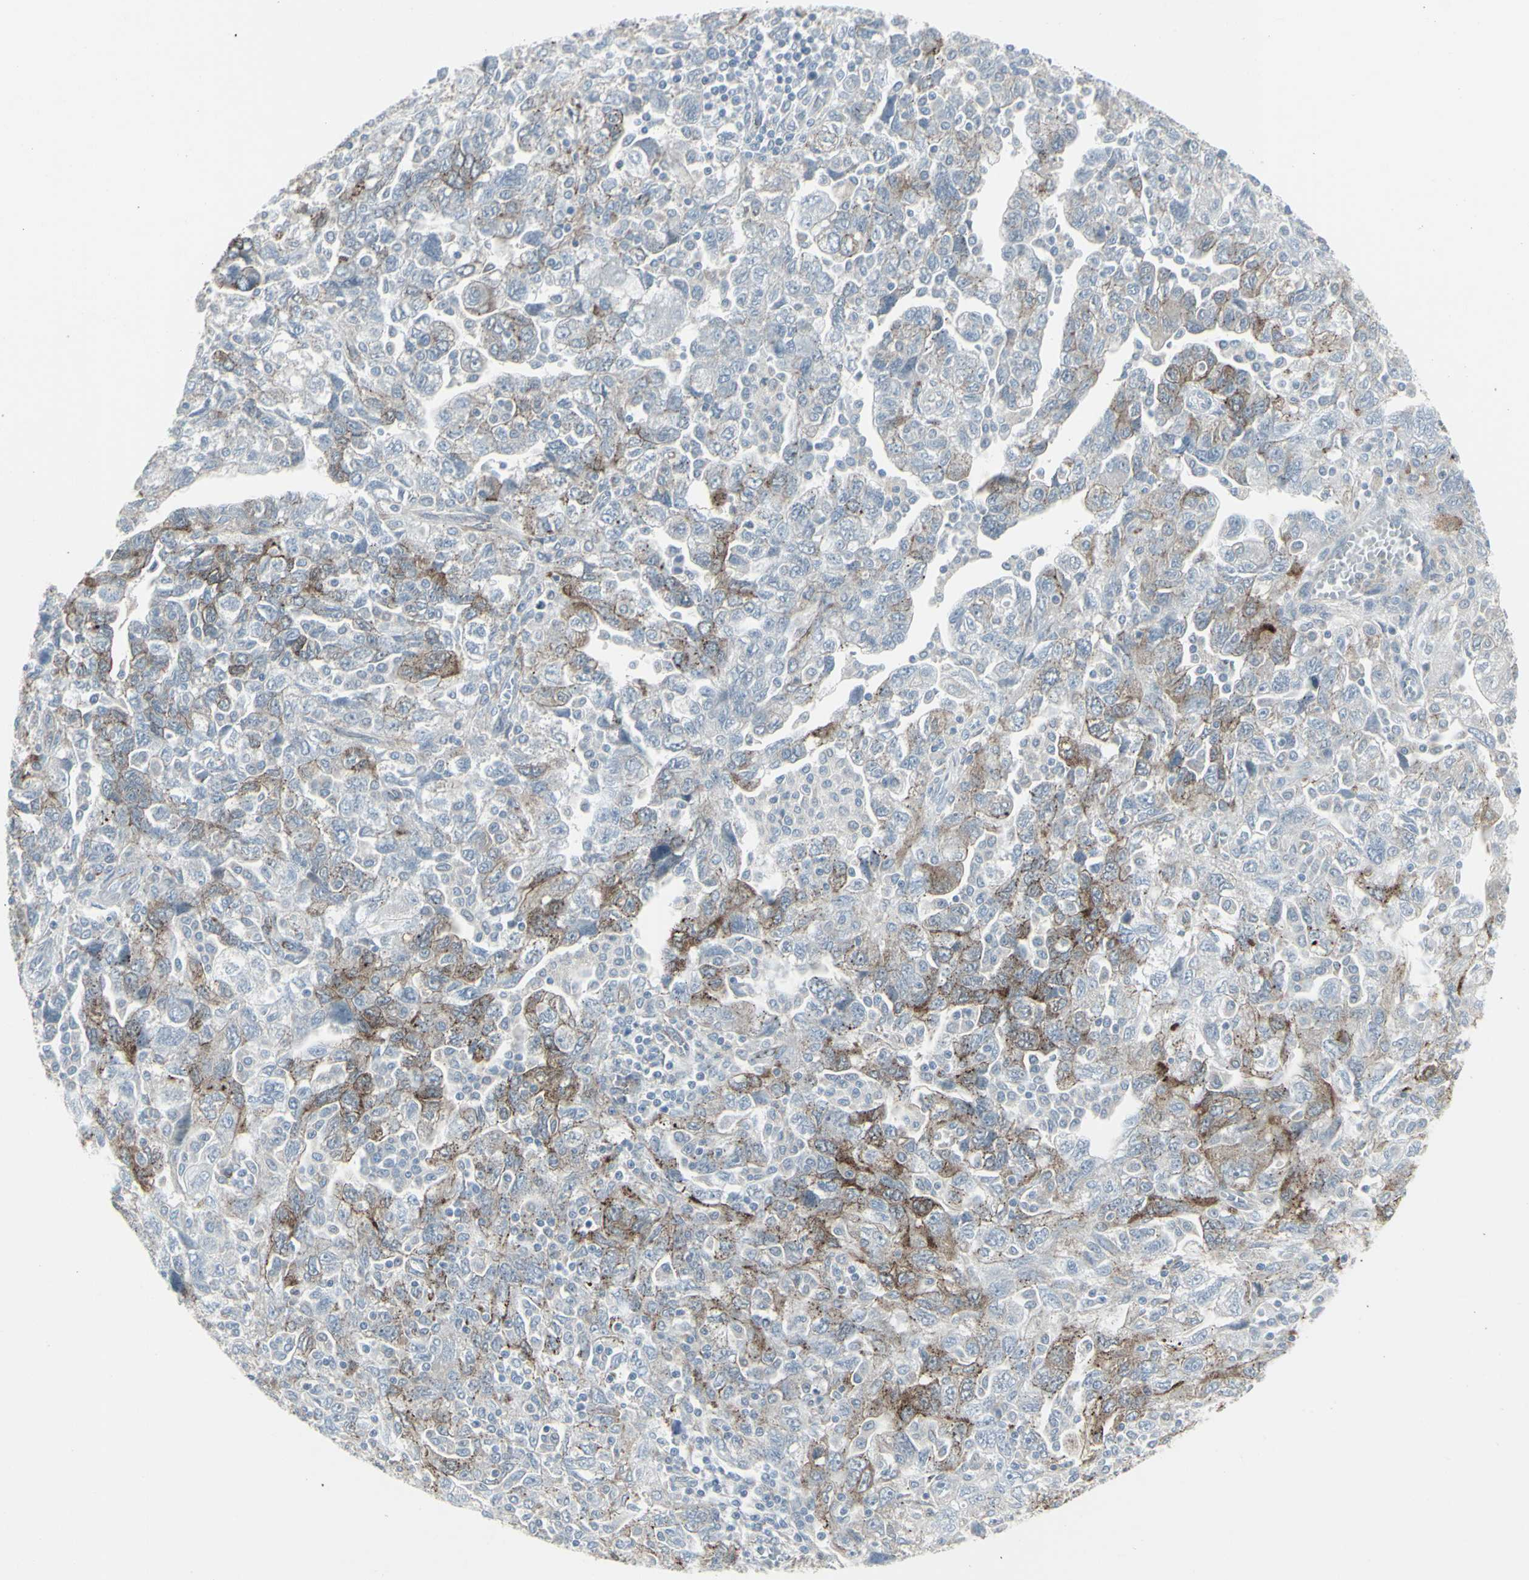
{"staining": {"intensity": "weak", "quantity": "25%-75%", "location": "cytoplasmic/membranous"}, "tissue": "ovarian cancer", "cell_type": "Tumor cells", "image_type": "cancer", "snomed": [{"axis": "morphology", "description": "Carcinoma, NOS"}, {"axis": "morphology", "description": "Cystadenocarcinoma, serous, NOS"}, {"axis": "topography", "description": "Ovary"}], "caption": "This histopathology image demonstrates immunohistochemistry staining of human ovarian serous cystadenocarcinoma, with low weak cytoplasmic/membranous expression in approximately 25%-75% of tumor cells.", "gene": "GJA1", "patient": {"sex": "female", "age": 69}}